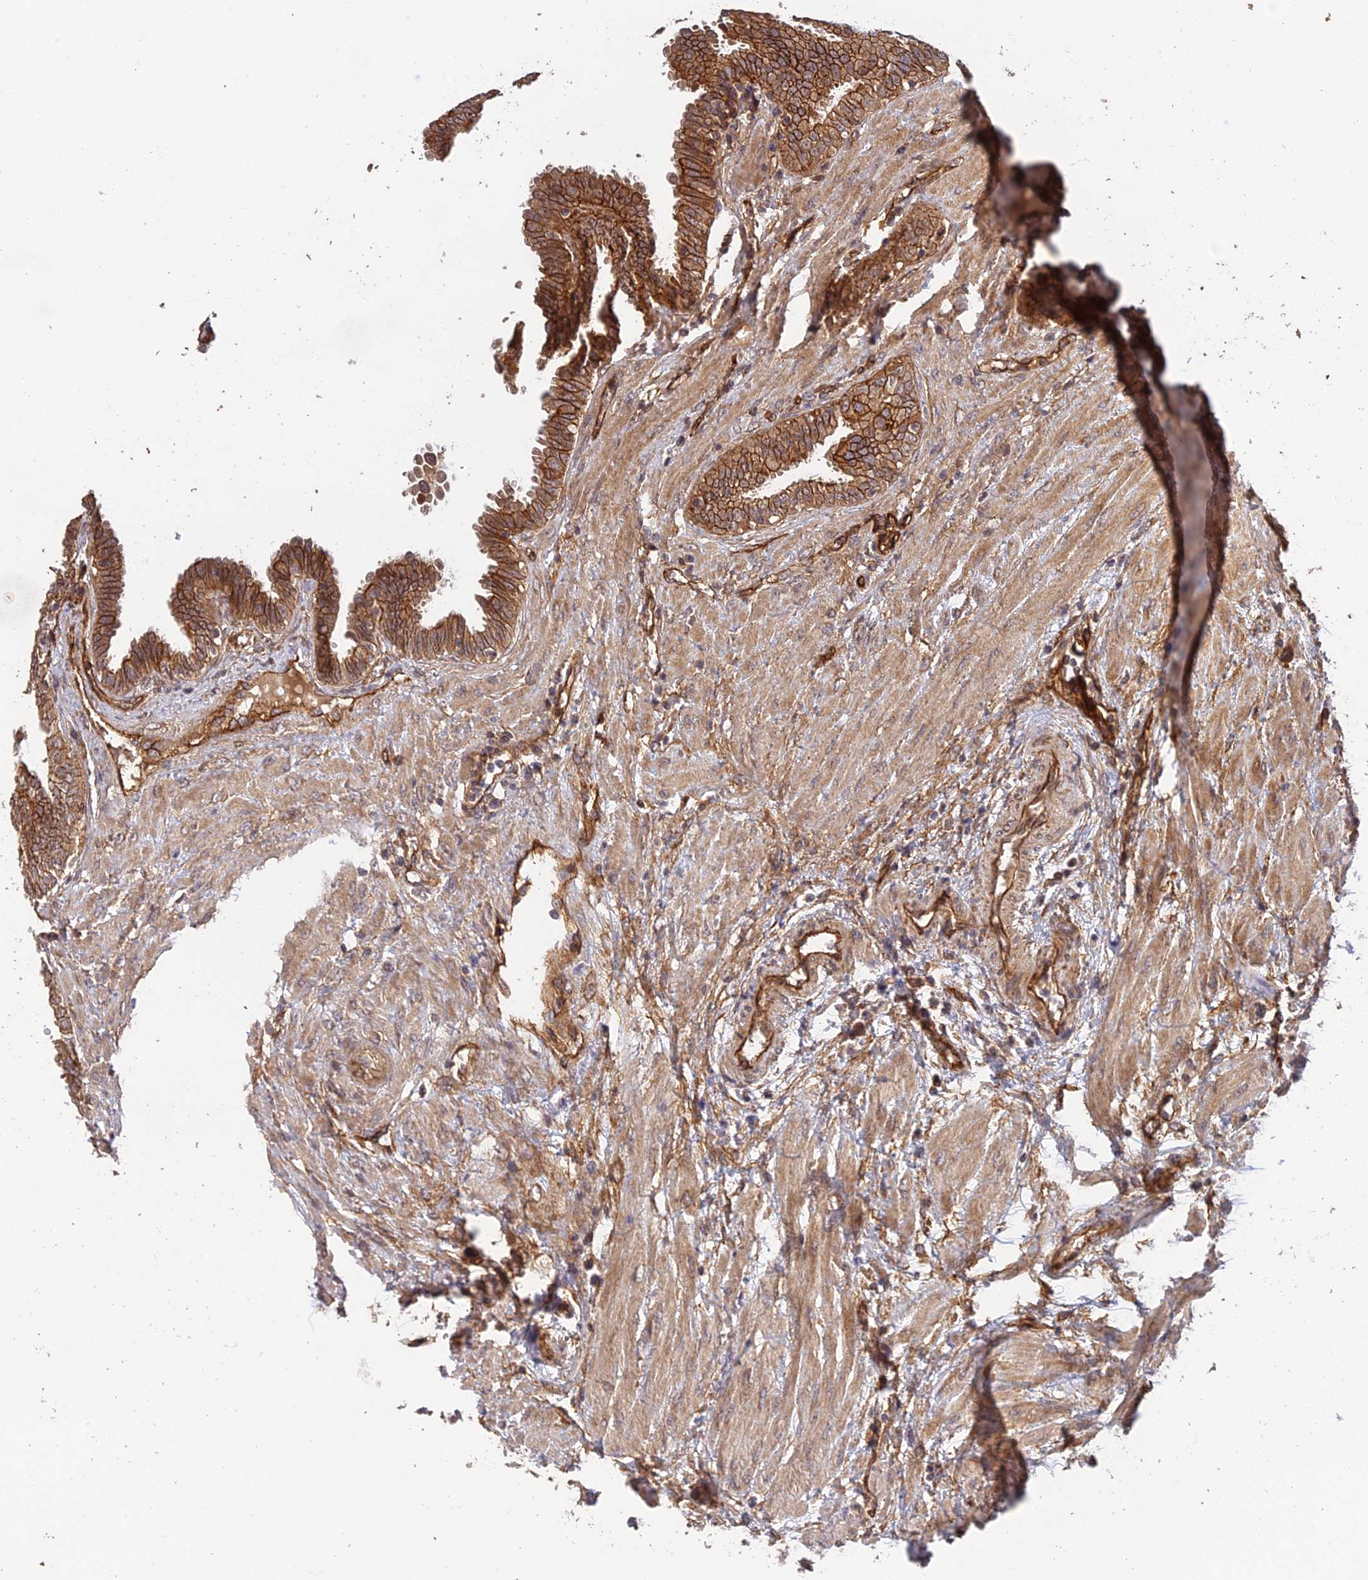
{"staining": {"intensity": "strong", "quantity": ">75%", "location": "cytoplasmic/membranous"}, "tissue": "fallopian tube", "cell_type": "Glandular cells", "image_type": "normal", "snomed": [{"axis": "morphology", "description": "Normal tissue, NOS"}, {"axis": "topography", "description": "Fallopian tube"}], "caption": "A brown stain shows strong cytoplasmic/membranous staining of a protein in glandular cells of benign human fallopian tube.", "gene": "HOMER2", "patient": {"sex": "female", "age": 32}}